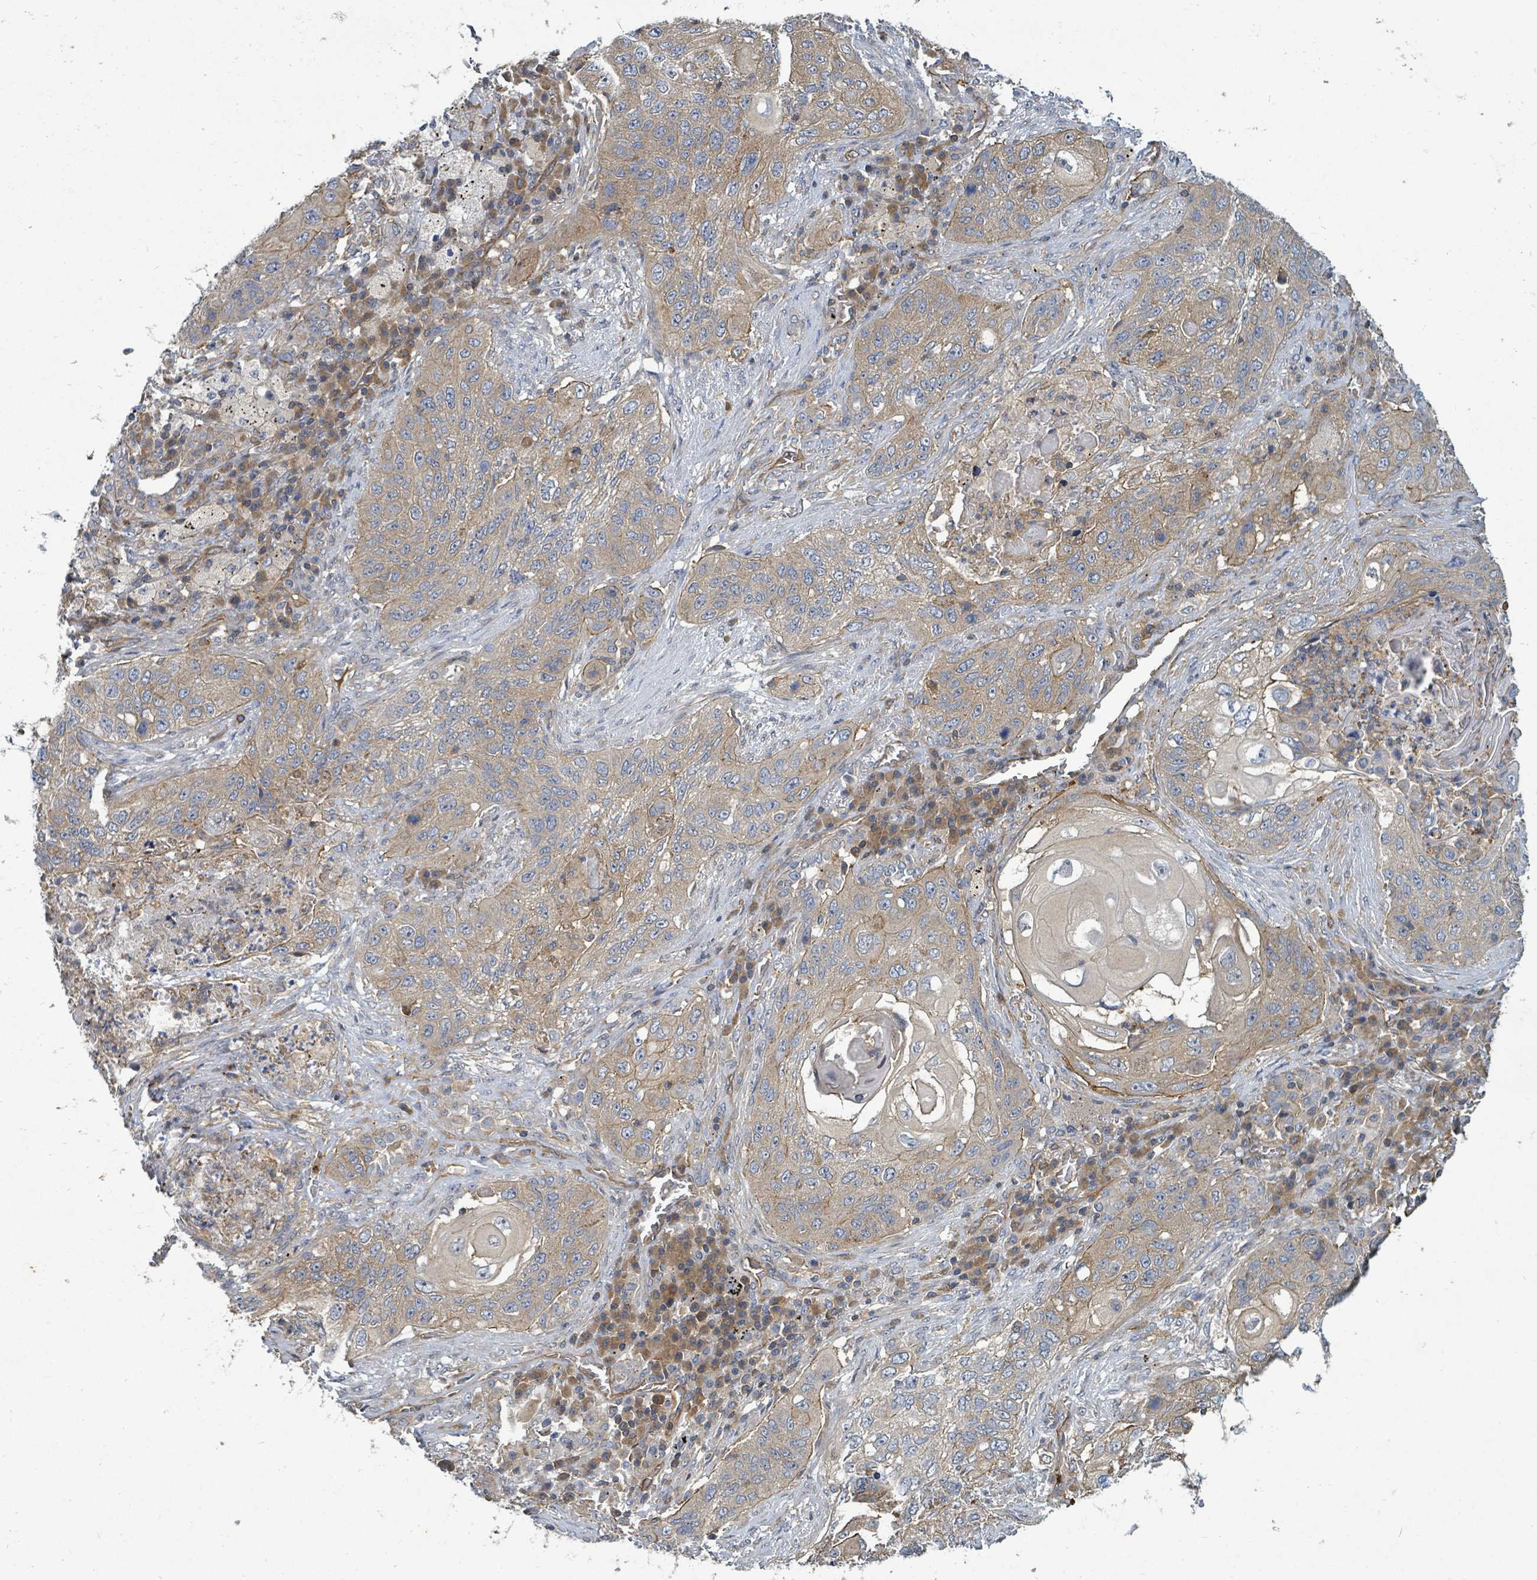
{"staining": {"intensity": "weak", "quantity": ">75%", "location": "cytoplasmic/membranous"}, "tissue": "lung cancer", "cell_type": "Tumor cells", "image_type": "cancer", "snomed": [{"axis": "morphology", "description": "Squamous cell carcinoma, NOS"}, {"axis": "topography", "description": "Lung"}], "caption": "DAB (3,3'-diaminobenzidine) immunohistochemical staining of lung squamous cell carcinoma demonstrates weak cytoplasmic/membranous protein expression in approximately >75% of tumor cells.", "gene": "BOLA2B", "patient": {"sex": "female", "age": 63}}